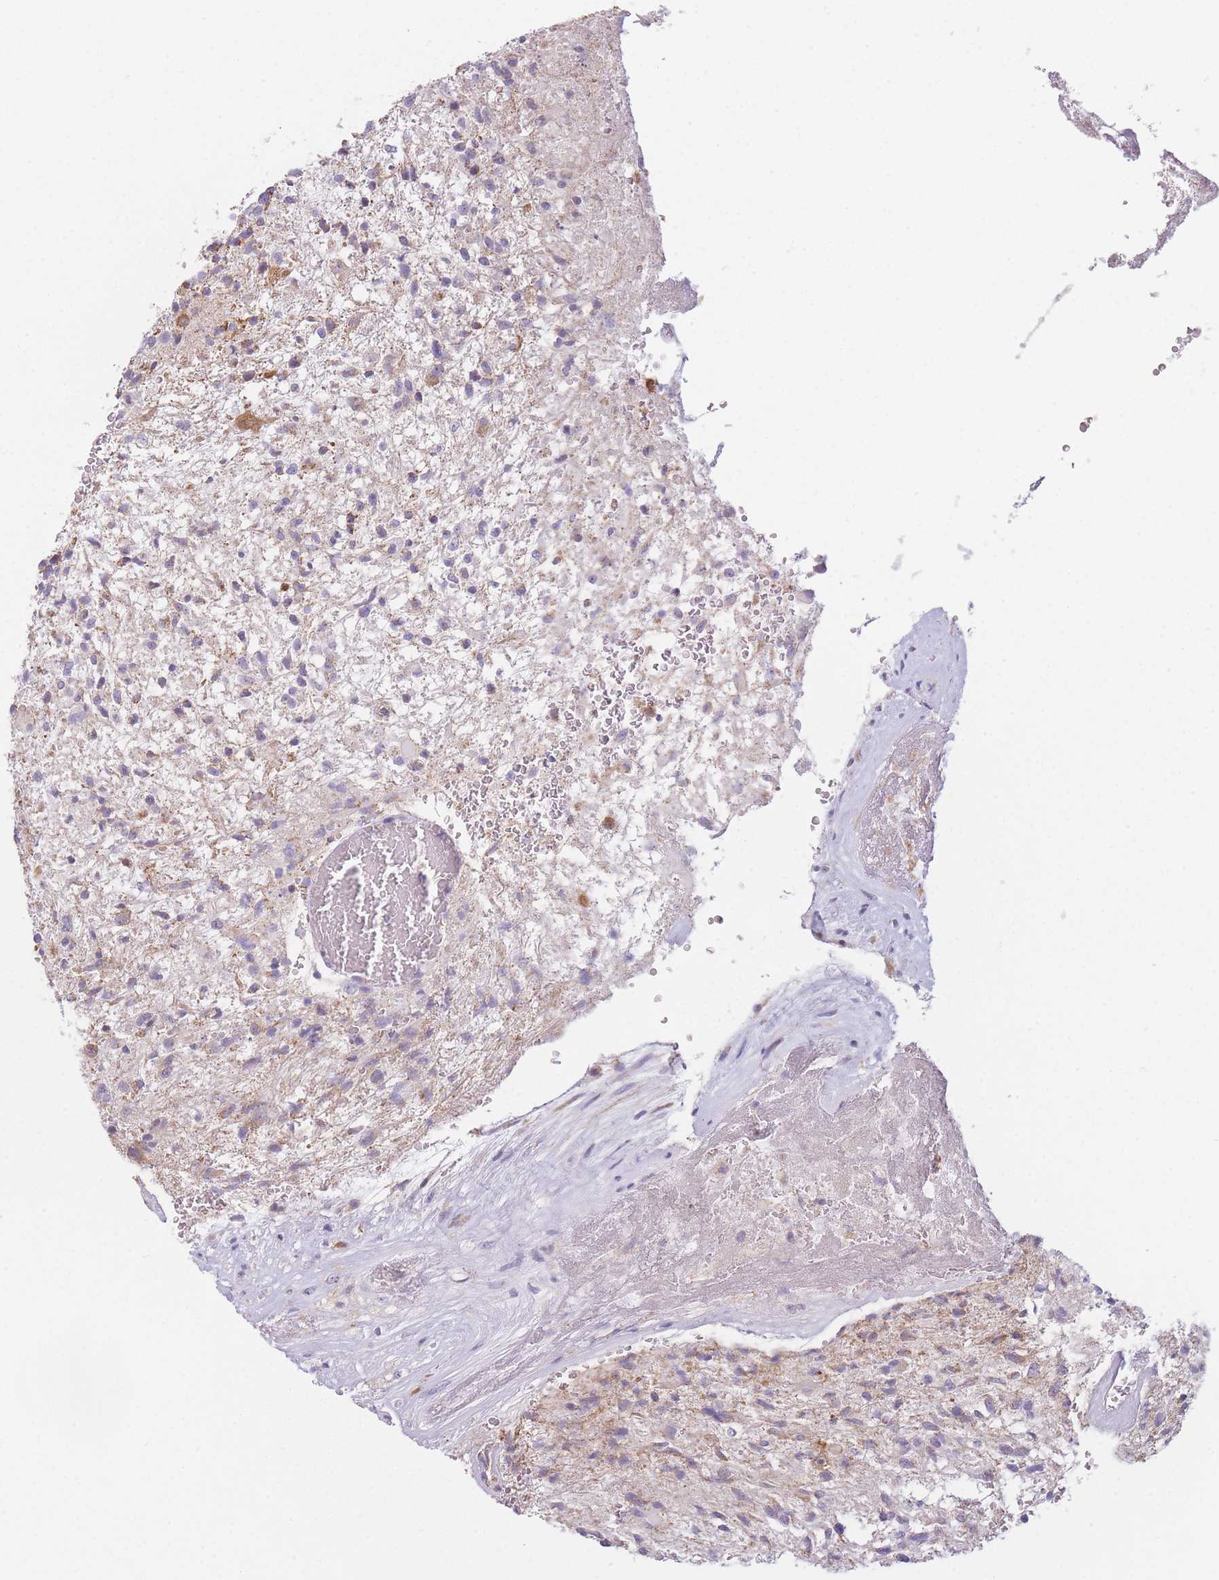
{"staining": {"intensity": "negative", "quantity": "none", "location": "none"}, "tissue": "glioma", "cell_type": "Tumor cells", "image_type": "cancer", "snomed": [{"axis": "morphology", "description": "Glioma, malignant, High grade"}, {"axis": "topography", "description": "Brain"}], "caption": "IHC histopathology image of human malignant high-grade glioma stained for a protein (brown), which reveals no positivity in tumor cells. (DAB (3,3'-diaminobenzidine) immunohistochemistry (IHC), high magnification).", "gene": "PRAM1", "patient": {"sex": "male", "age": 56}}